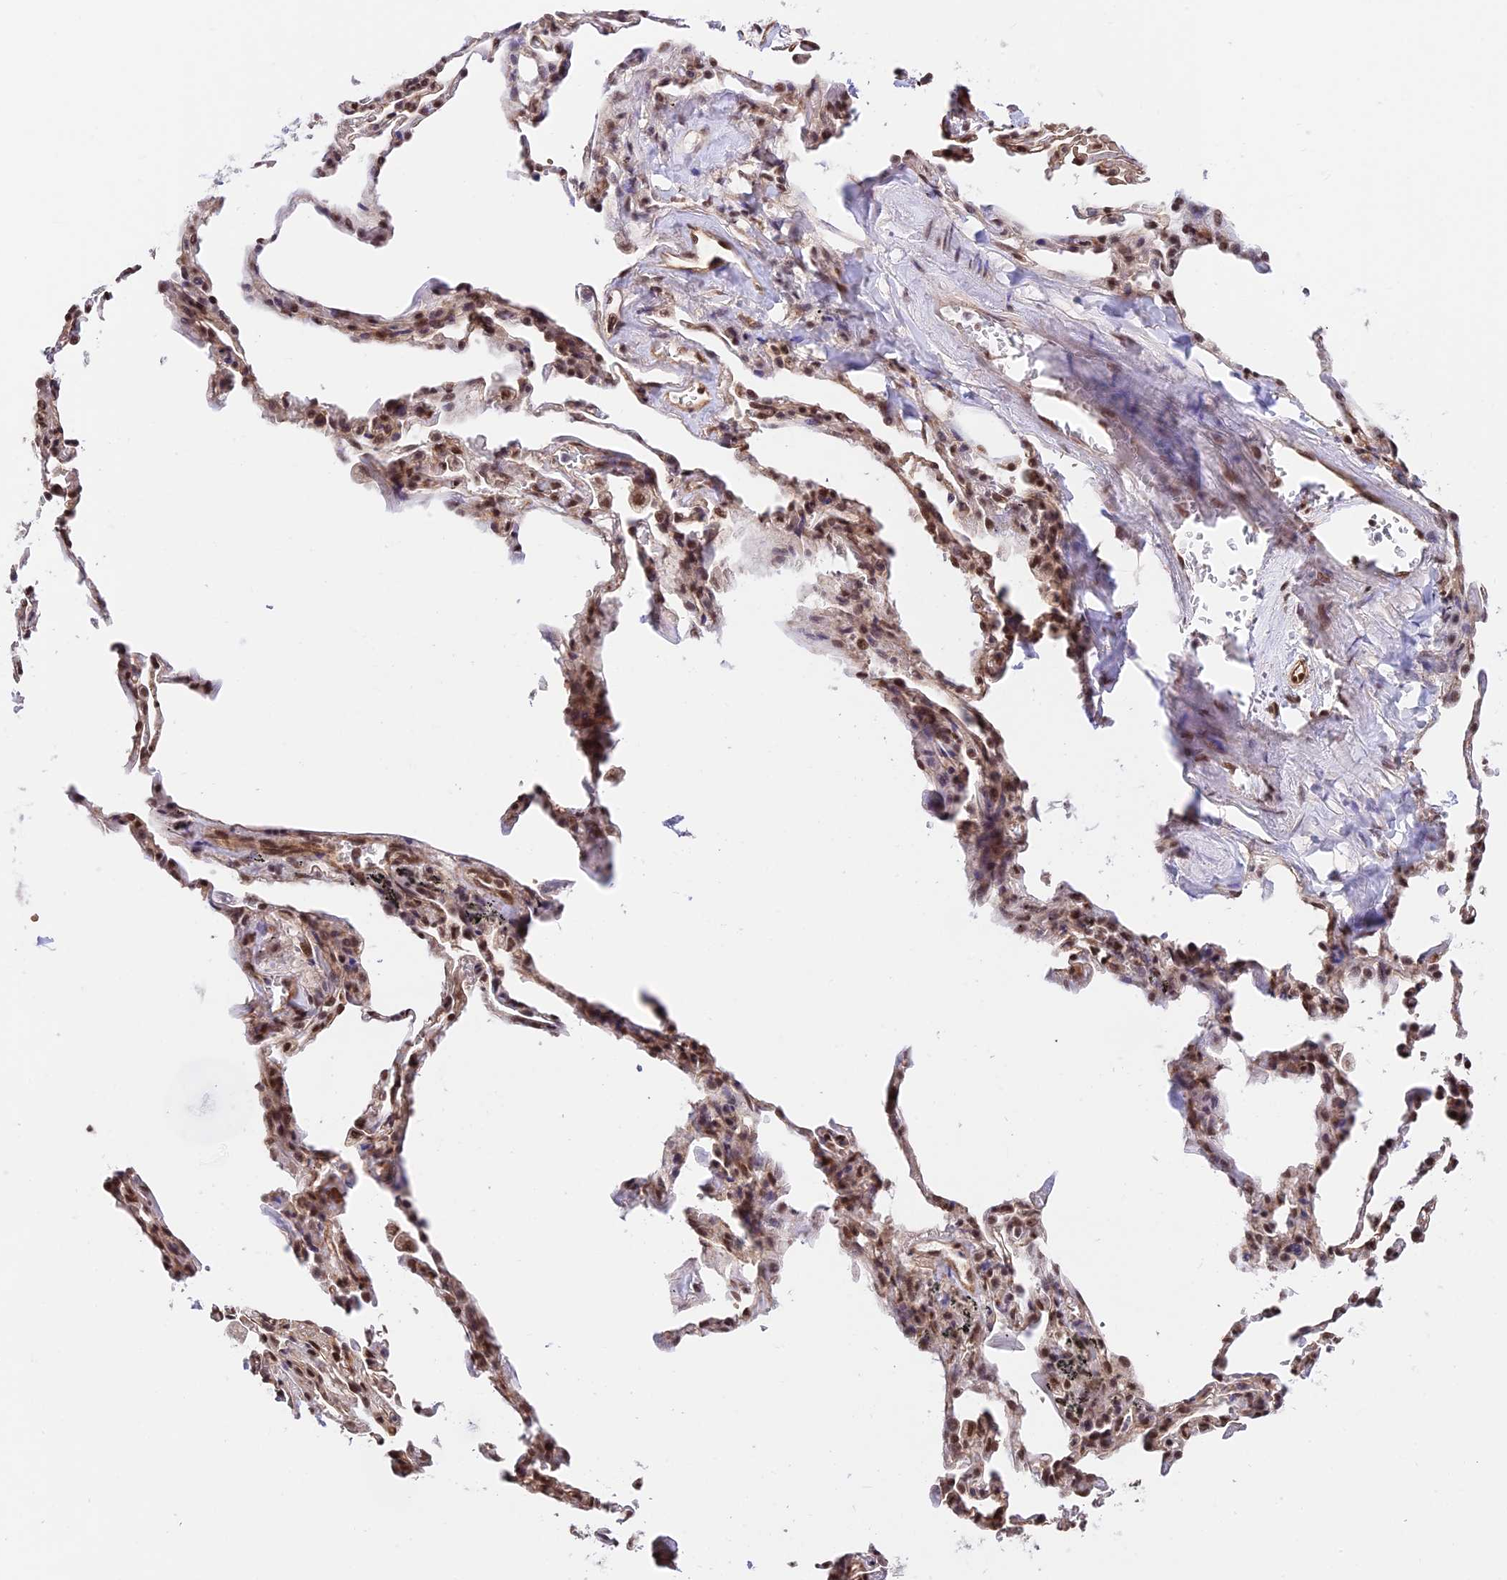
{"staining": {"intensity": "strong", "quantity": "25%-75%", "location": "nuclear"}, "tissue": "adipose tissue", "cell_type": "Adipocytes", "image_type": "normal", "snomed": [{"axis": "morphology", "description": "Normal tissue, NOS"}, {"axis": "topography", "description": "Lymph node"}, {"axis": "topography", "description": "Bronchus"}], "caption": "This image demonstrates immunohistochemistry (IHC) staining of benign human adipose tissue, with high strong nuclear expression in about 25%-75% of adipocytes.", "gene": "RBM42", "patient": {"sex": "male", "age": 63}}